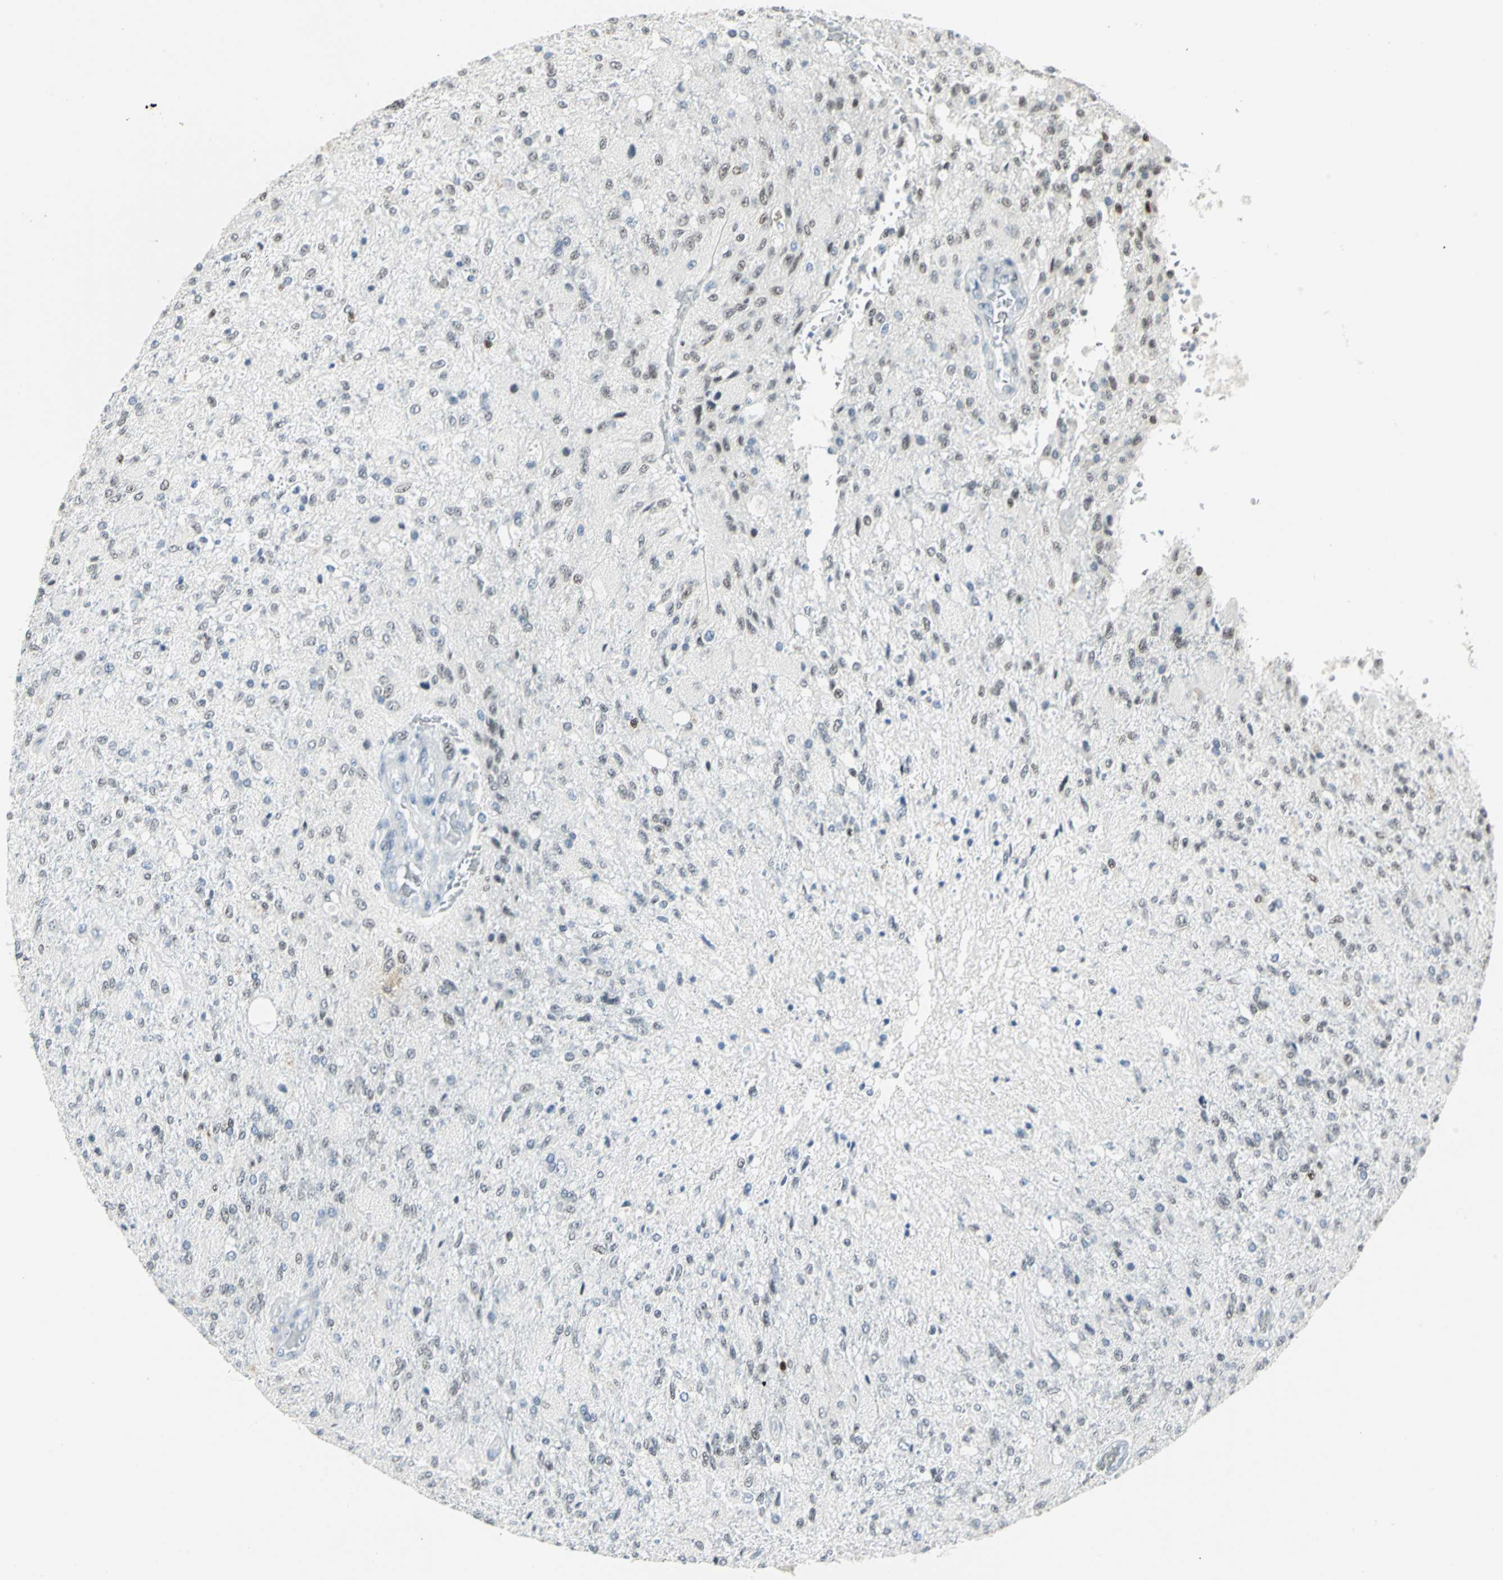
{"staining": {"intensity": "weak", "quantity": "25%-75%", "location": "nuclear"}, "tissue": "glioma", "cell_type": "Tumor cells", "image_type": "cancer", "snomed": [{"axis": "morphology", "description": "Normal tissue, NOS"}, {"axis": "morphology", "description": "Glioma, malignant, High grade"}, {"axis": "topography", "description": "Cerebral cortex"}], "caption": "This is an image of immunohistochemistry (IHC) staining of malignant glioma (high-grade), which shows weak staining in the nuclear of tumor cells.", "gene": "MEIS2", "patient": {"sex": "male", "age": 77}}